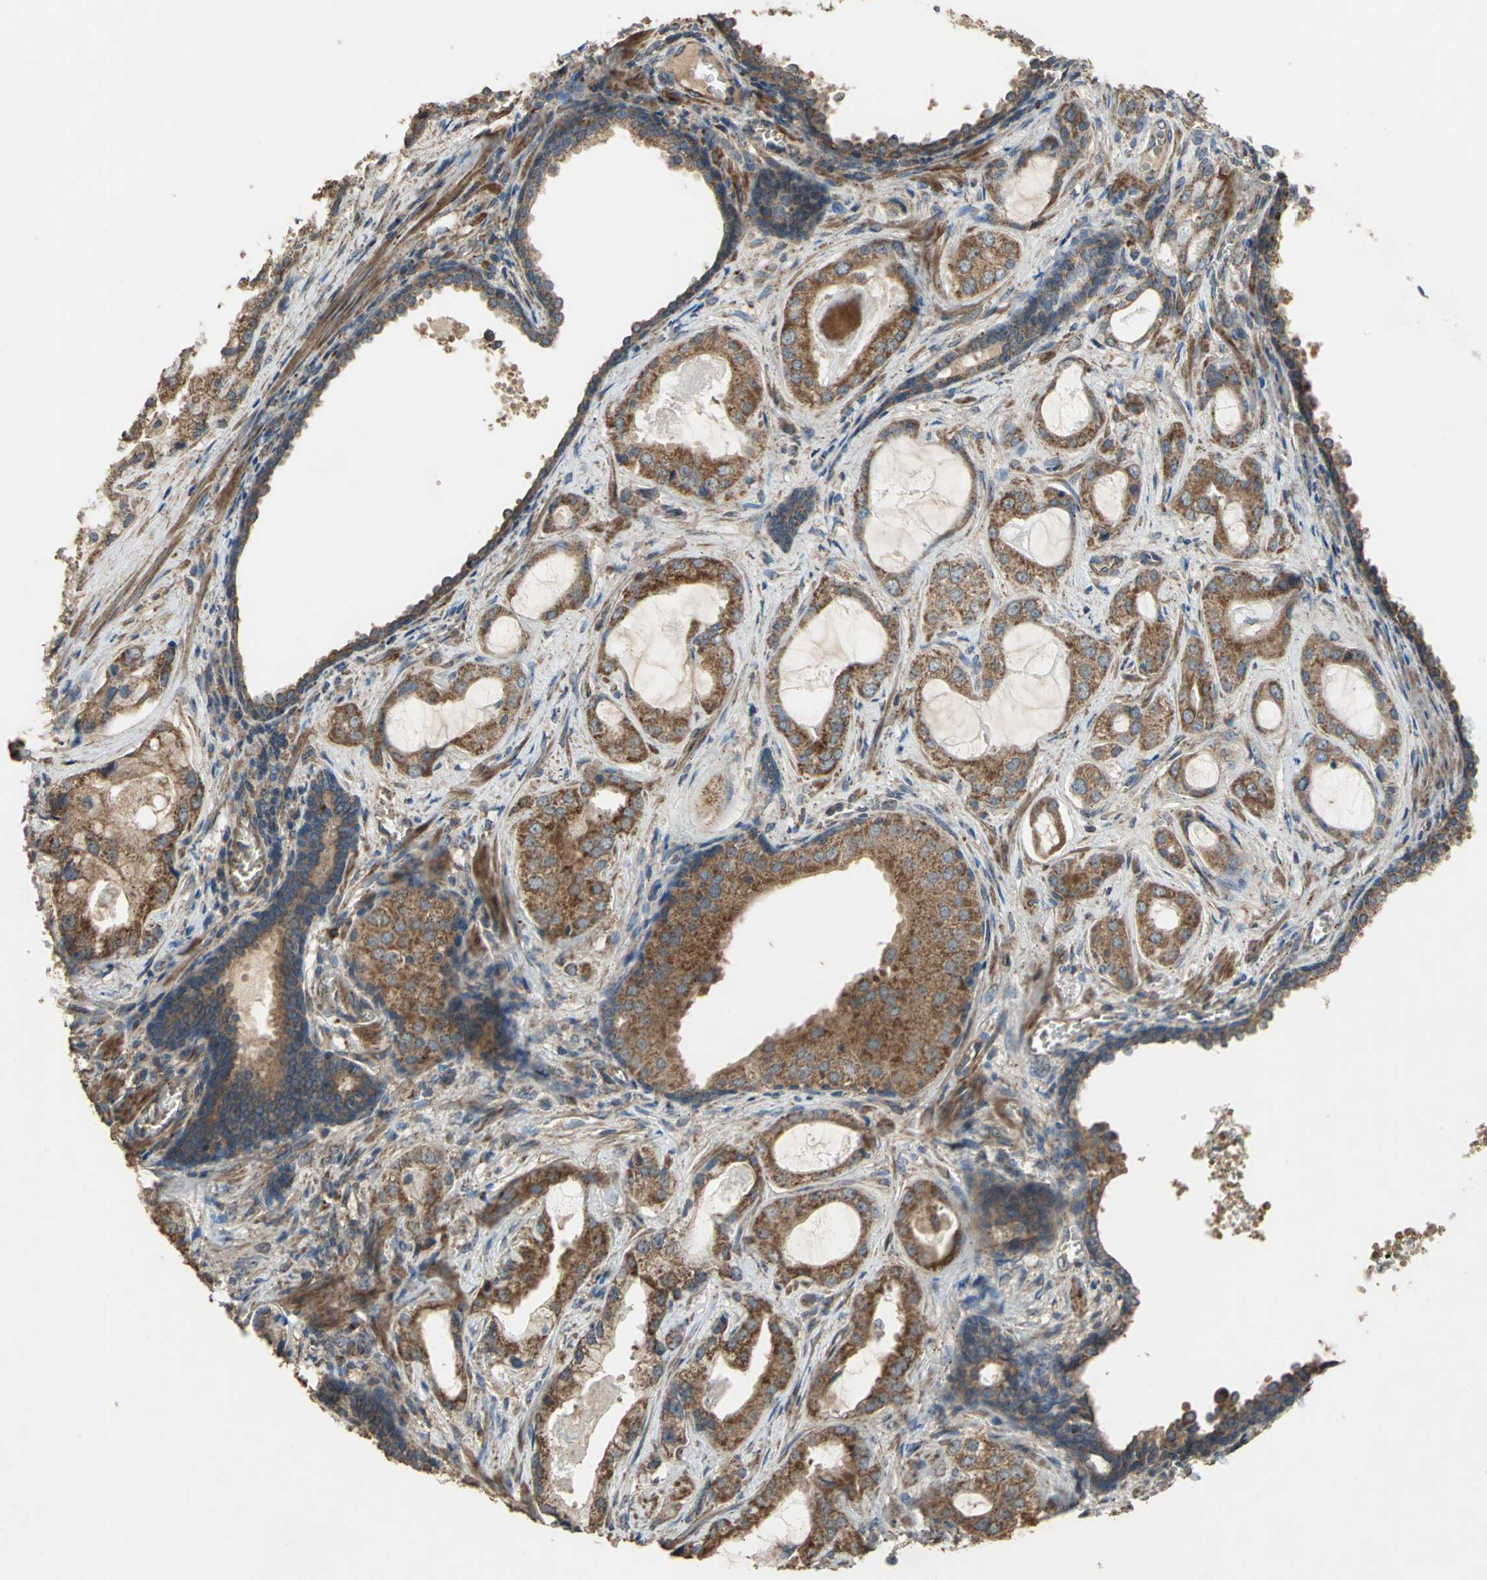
{"staining": {"intensity": "strong", "quantity": ">75%", "location": "cytoplasmic/membranous"}, "tissue": "prostate cancer", "cell_type": "Tumor cells", "image_type": "cancer", "snomed": [{"axis": "morphology", "description": "Adenocarcinoma, Low grade"}, {"axis": "topography", "description": "Prostate"}], "caption": "This photomicrograph displays immunohistochemistry (IHC) staining of prostate cancer, with high strong cytoplasmic/membranous positivity in approximately >75% of tumor cells.", "gene": "POLRMT", "patient": {"sex": "male", "age": 59}}